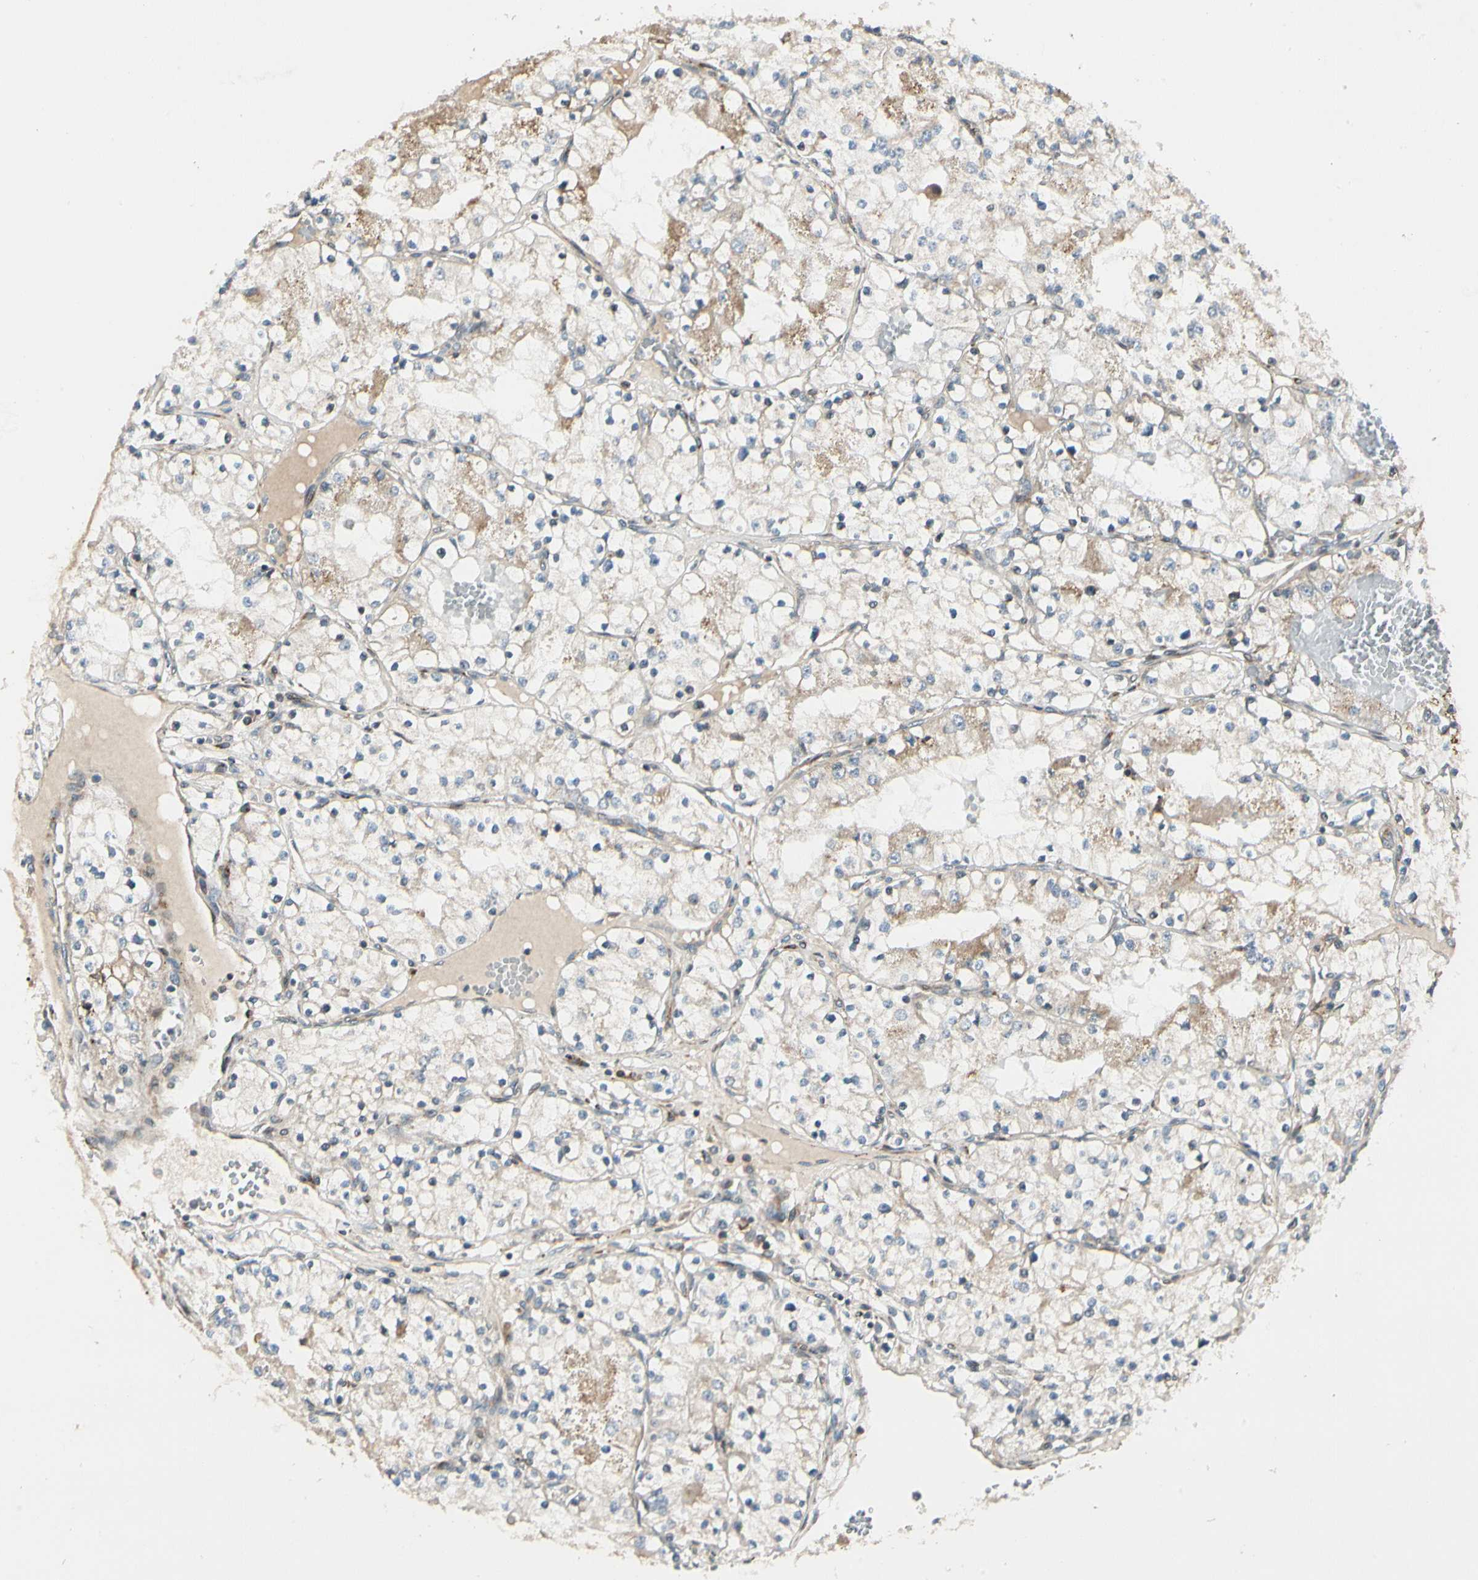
{"staining": {"intensity": "weak", "quantity": "25%-75%", "location": "cytoplasmic/membranous"}, "tissue": "renal cancer", "cell_type": "Tumor cells", "image_type": "cancer", "snomed": [{"axis": "morphology", "description": "Adenocarcinoma, NOS"}, {"axis": "topography", "description": "Kidney"}], "caption": "Renal adenocarcinoma stained for a protein (brown) shows weak cytoplasmic/membranous positive expression in about 25%-75% of tumor cells.", "gene": "MRPL9", "patient": {"sex": "male", "age": 68}}